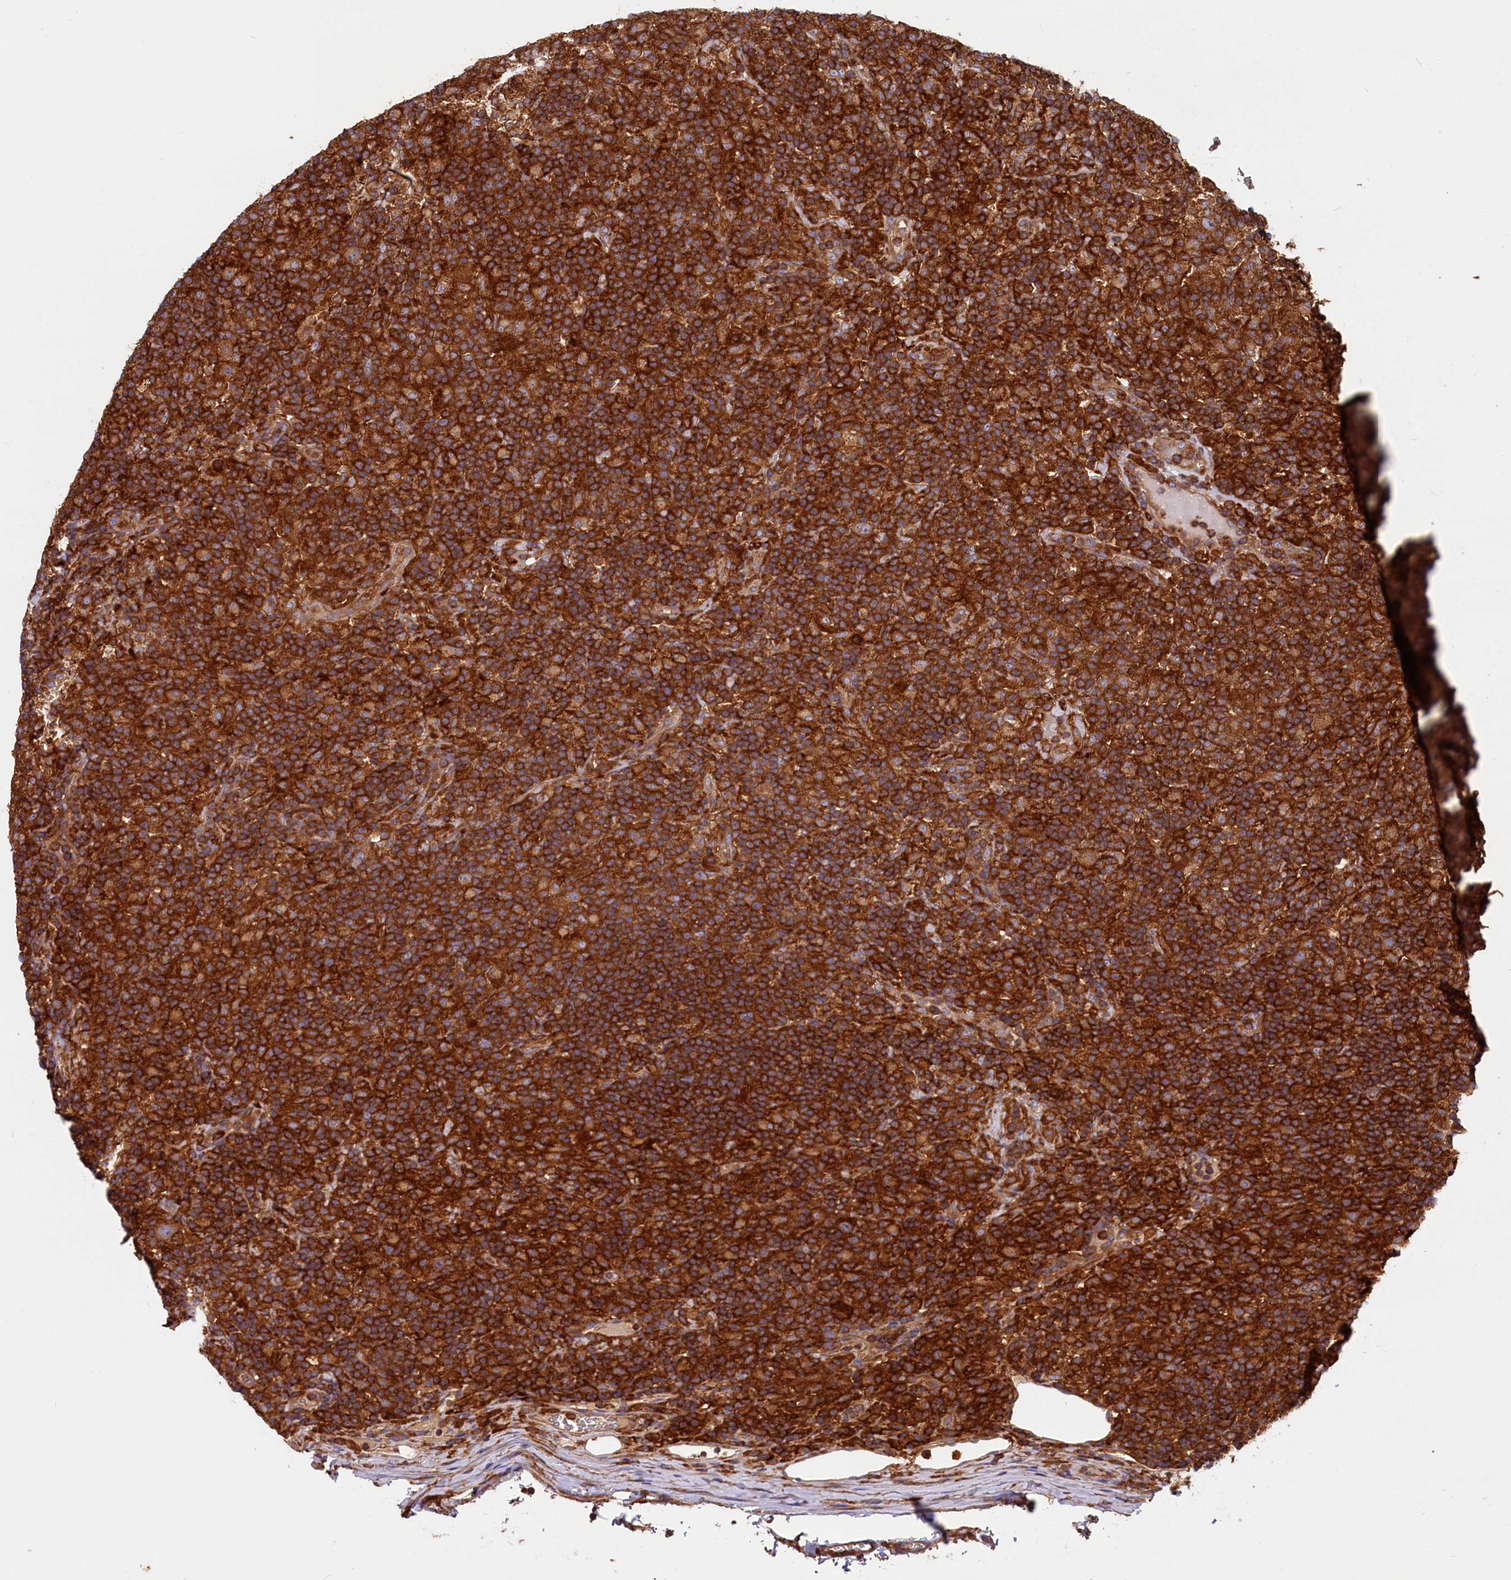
{"staining": {"intensity": "moderate", "quantity": ">75%", "location": "cytoplasmic/membranous"}, "tissue": "lymphoma", "cell_type": "Tumor cells", "image_type": "cancer", "snomed": [{"axis": "morphology", "description": "Hodgkin's disease, NOS"}, {"axis": "topography", "description": "Lymph node"}], "caption": "Immunohistochemistry (IHC) staining of lymphoma, which exhibits medium levels of moderate cytoplasmic/membranous staining in approximately >75% of tumor cells indicating moderate cytoplasmic/membranous protein staining. The staining was performed using DAB (brown) for protein detection and nuclei were counterstained in hematoxylin (blue).", "gene": "MYO9B", "patient": {"sex": "male", "age": 70}}